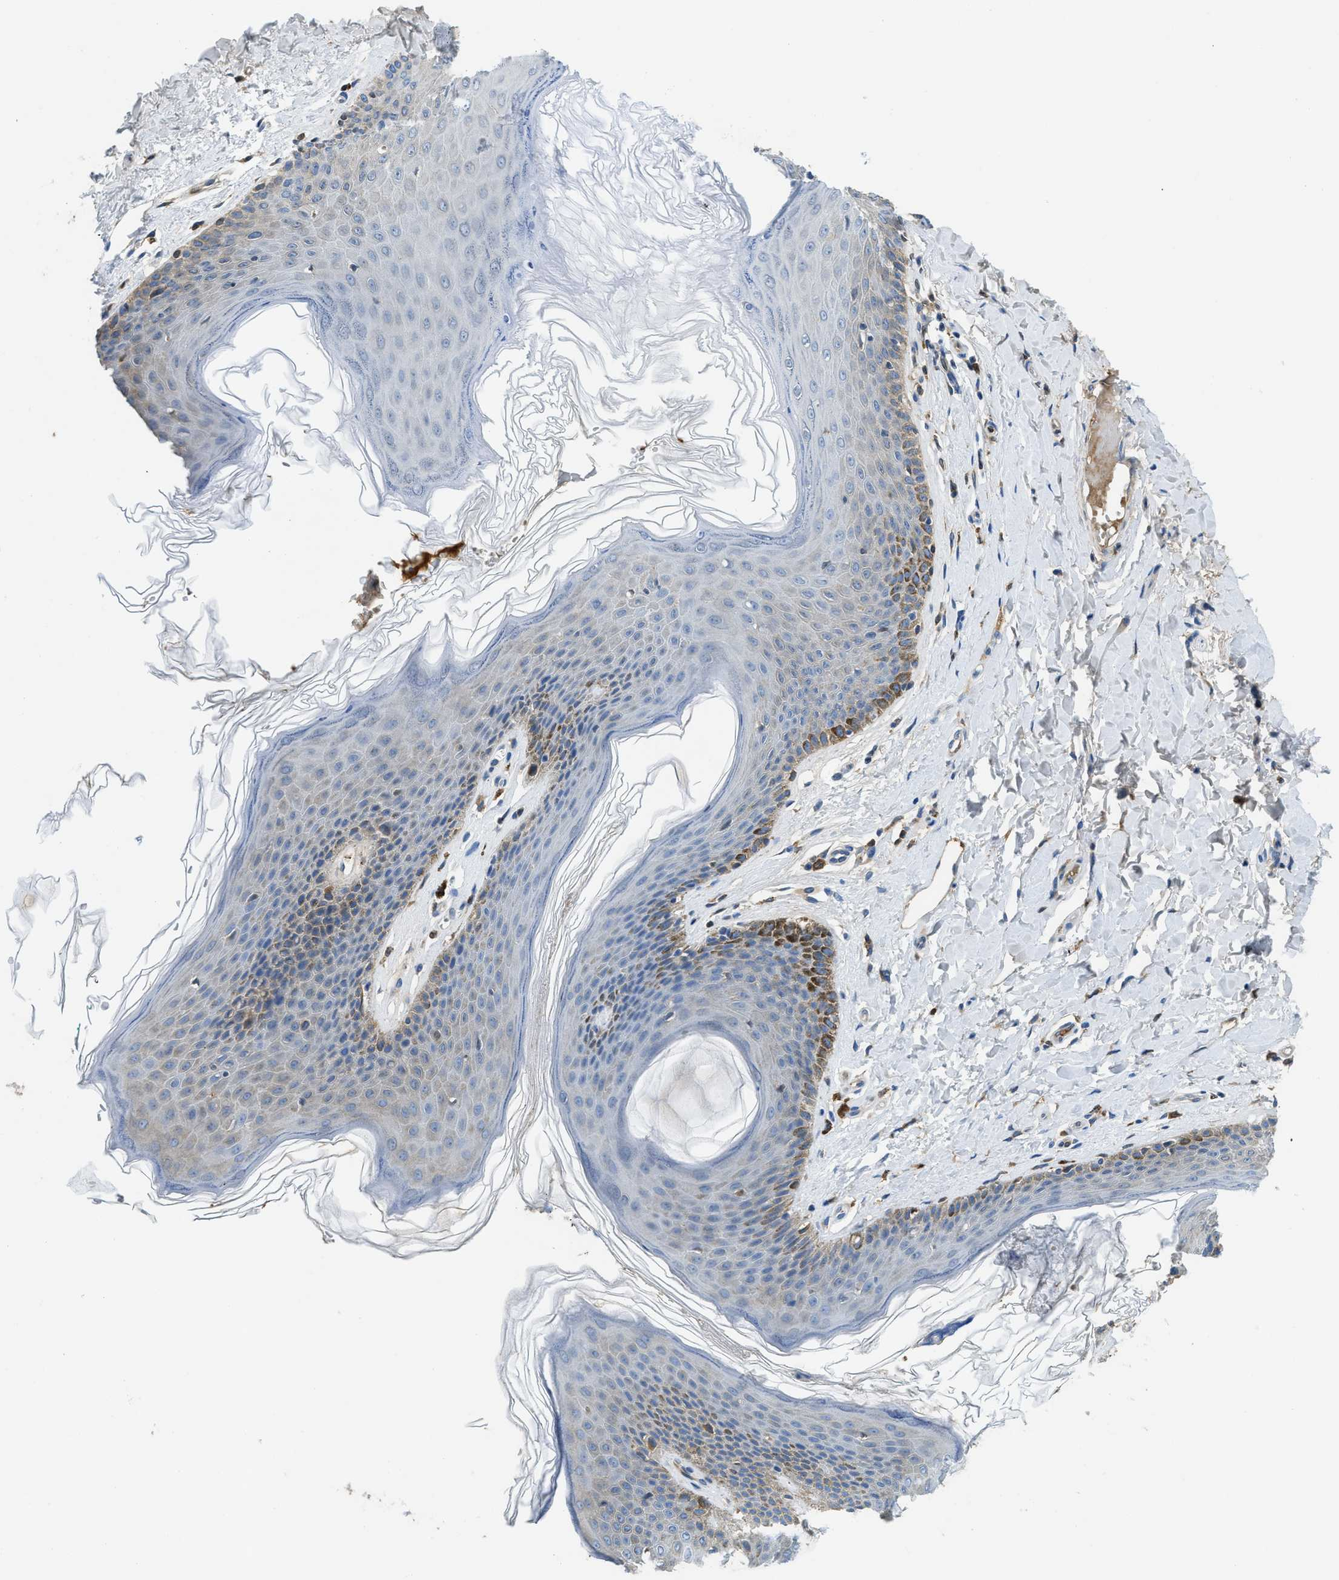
{"staining": {"intensity": "moderate", "quantity": "<25%", "location": "cytoplasmic/membranous"}, "tissue": "skin", "cell_type": "Epidermal cells", "image_type": "normal", "snomed": [{"axis": "morphology", "description": "Normal tissue, NOS"}, {"axis": "topography", "description": "Vulva"}], "caption": "This photomicrograph exhibits IHC staining of benign human skin, with low moderate cytoplasmic/membranous staining in approximately <25% of epidermal cells.", "gene": "MPDU1", "patient": {"sex": "female", "age": 66}}